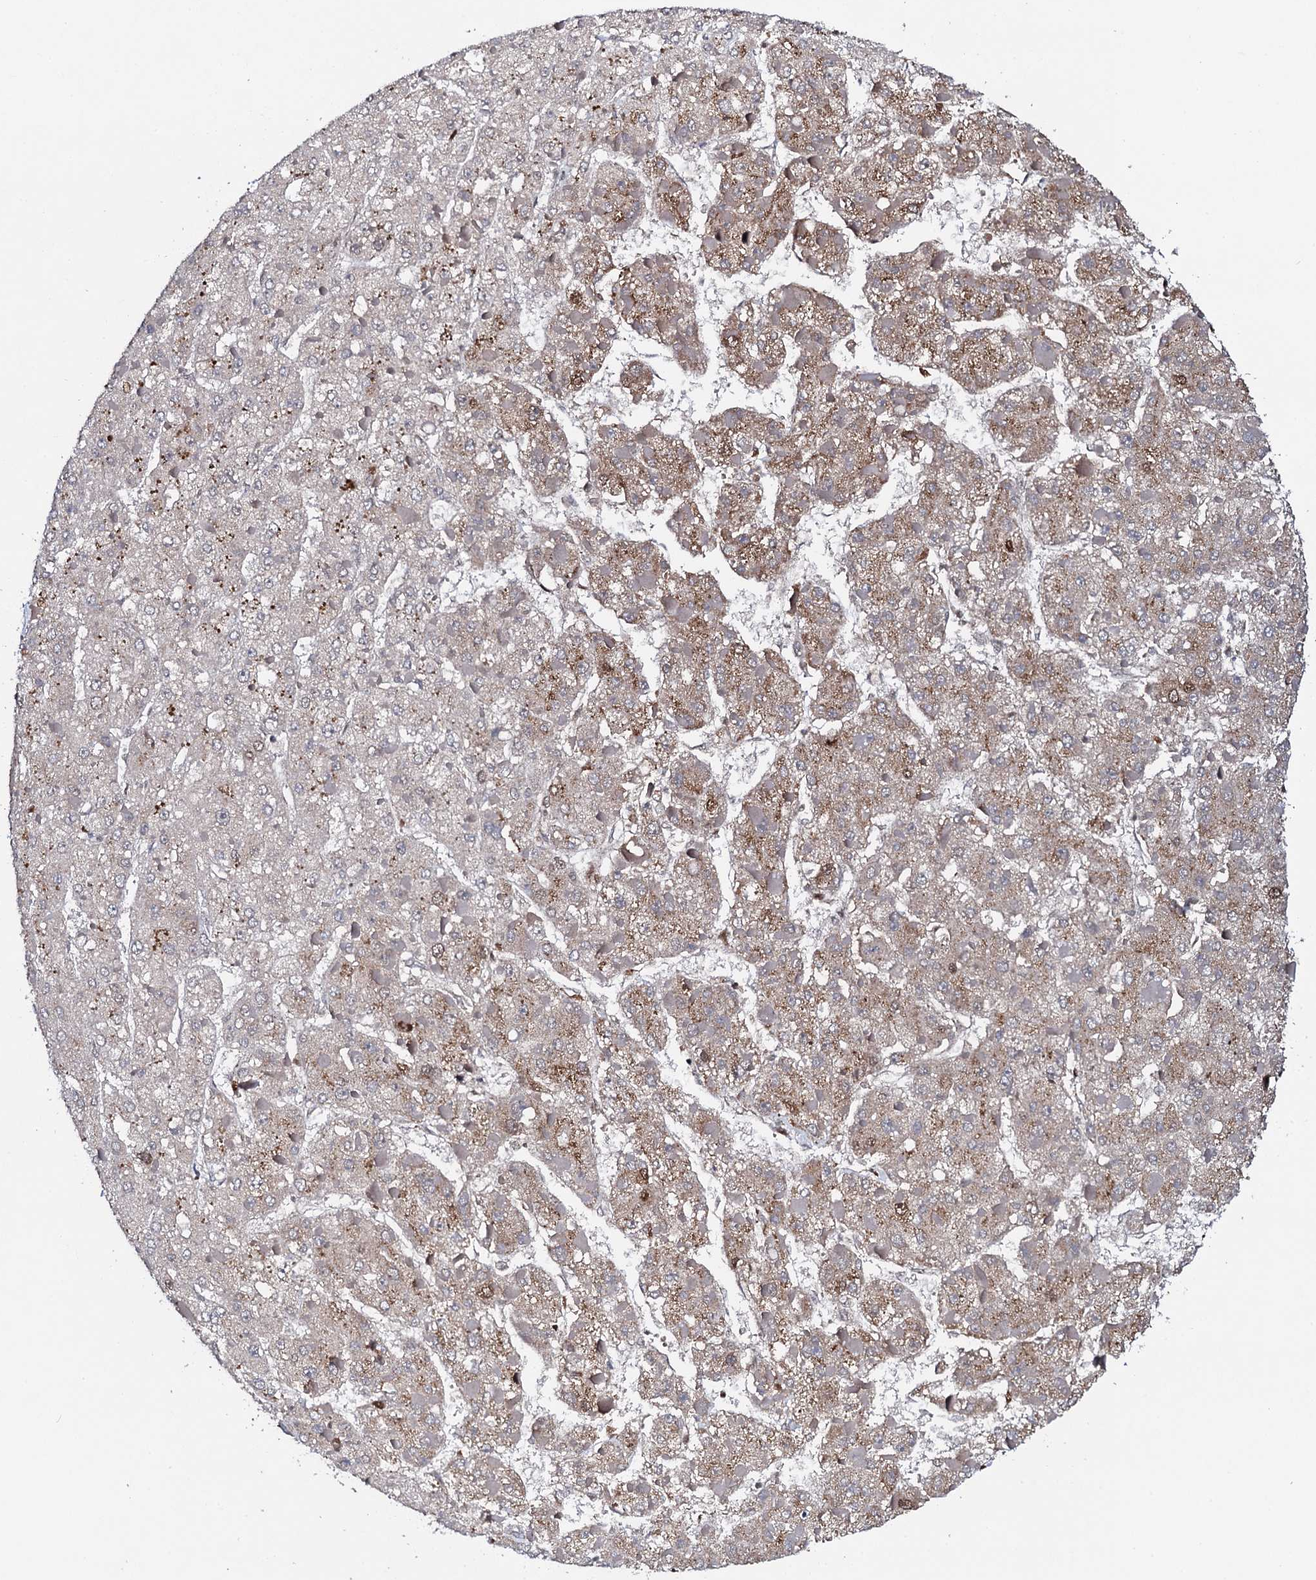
{"staining": {"intensity": "weak", "quantity": "25%-75%", "location": "cytoplasmic/membranous"}, "tissue": "liver cancer", "cell_type": "Tumor cells", "image_type": "cancer", "snomed": [{"axis": "morphology", "description": "Carcinoma, Hepatocellular, NOS"}, {"axis": "topography", "description": "Liver"}], "caption": "This micrograph shows immunohistochemistry staining of liver cancer (hepatocellular carcinoma), with low weak cytoplasmic/membranous staining in about 25%-75% of tumor cells.", "gene": "FAM111A", "patient": {"sex": "female", "age": 73}}